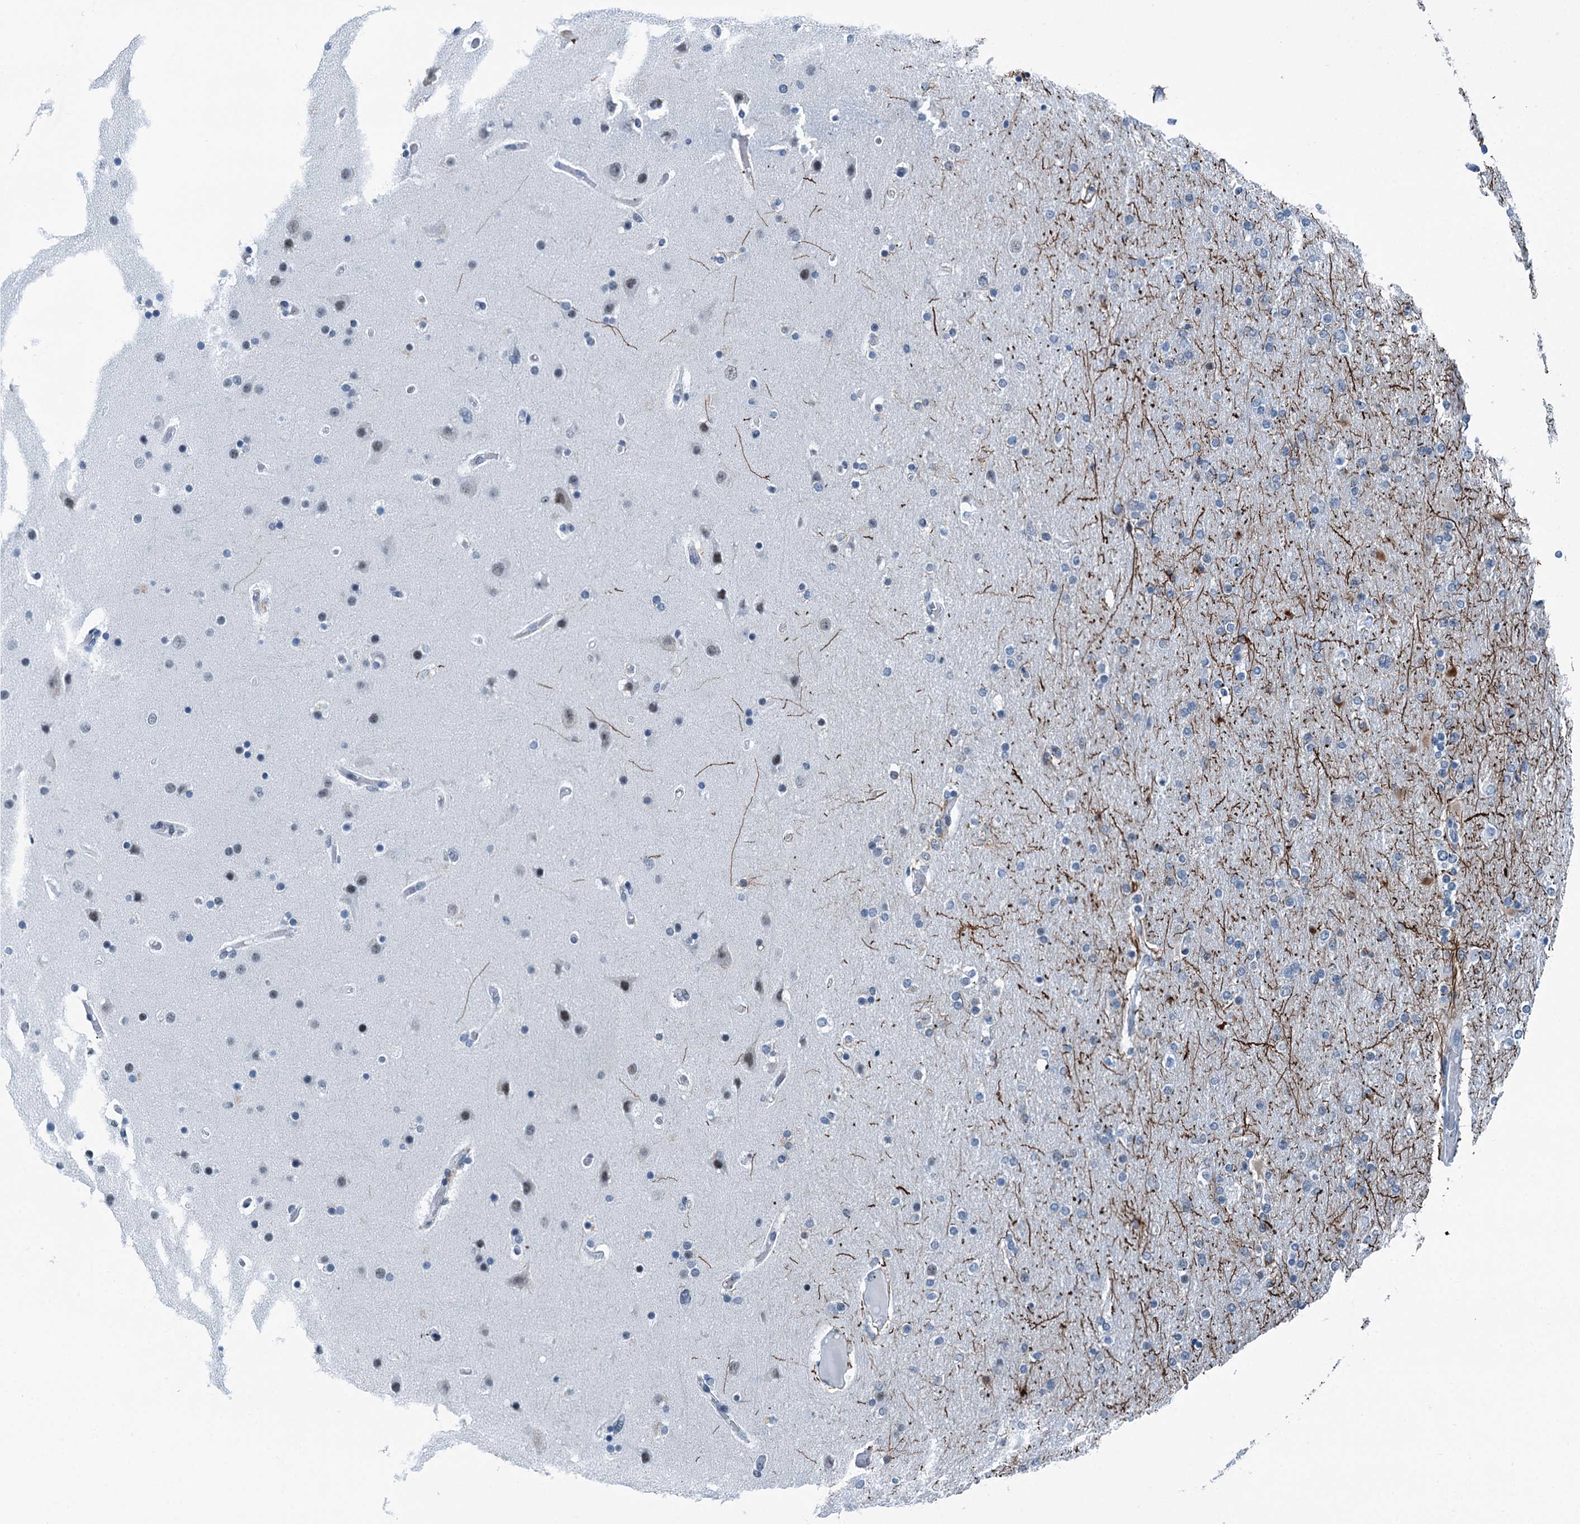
{"staining": {"intensity": "negative", "quantity": "none", "location": "none"}, "tissue": "glioma", "cell_type": "Tumor cells", "image_type": "cancer", "snomed": [{"axis": "morphology", "description": "Glioma, malignant, High grade"}, {"axis": "topography", "description": "Cerebral cortex"}], "caption": "Tumor cells are negative for protein expression in human malignant glioma (high-grade). (Brightfield microscopy of DAB (3,3'-diaminobenzidine) immunohistochemistry at high magnification).", "gene": "TRPT1", "patient": {"sex": "female", "age": 36}}